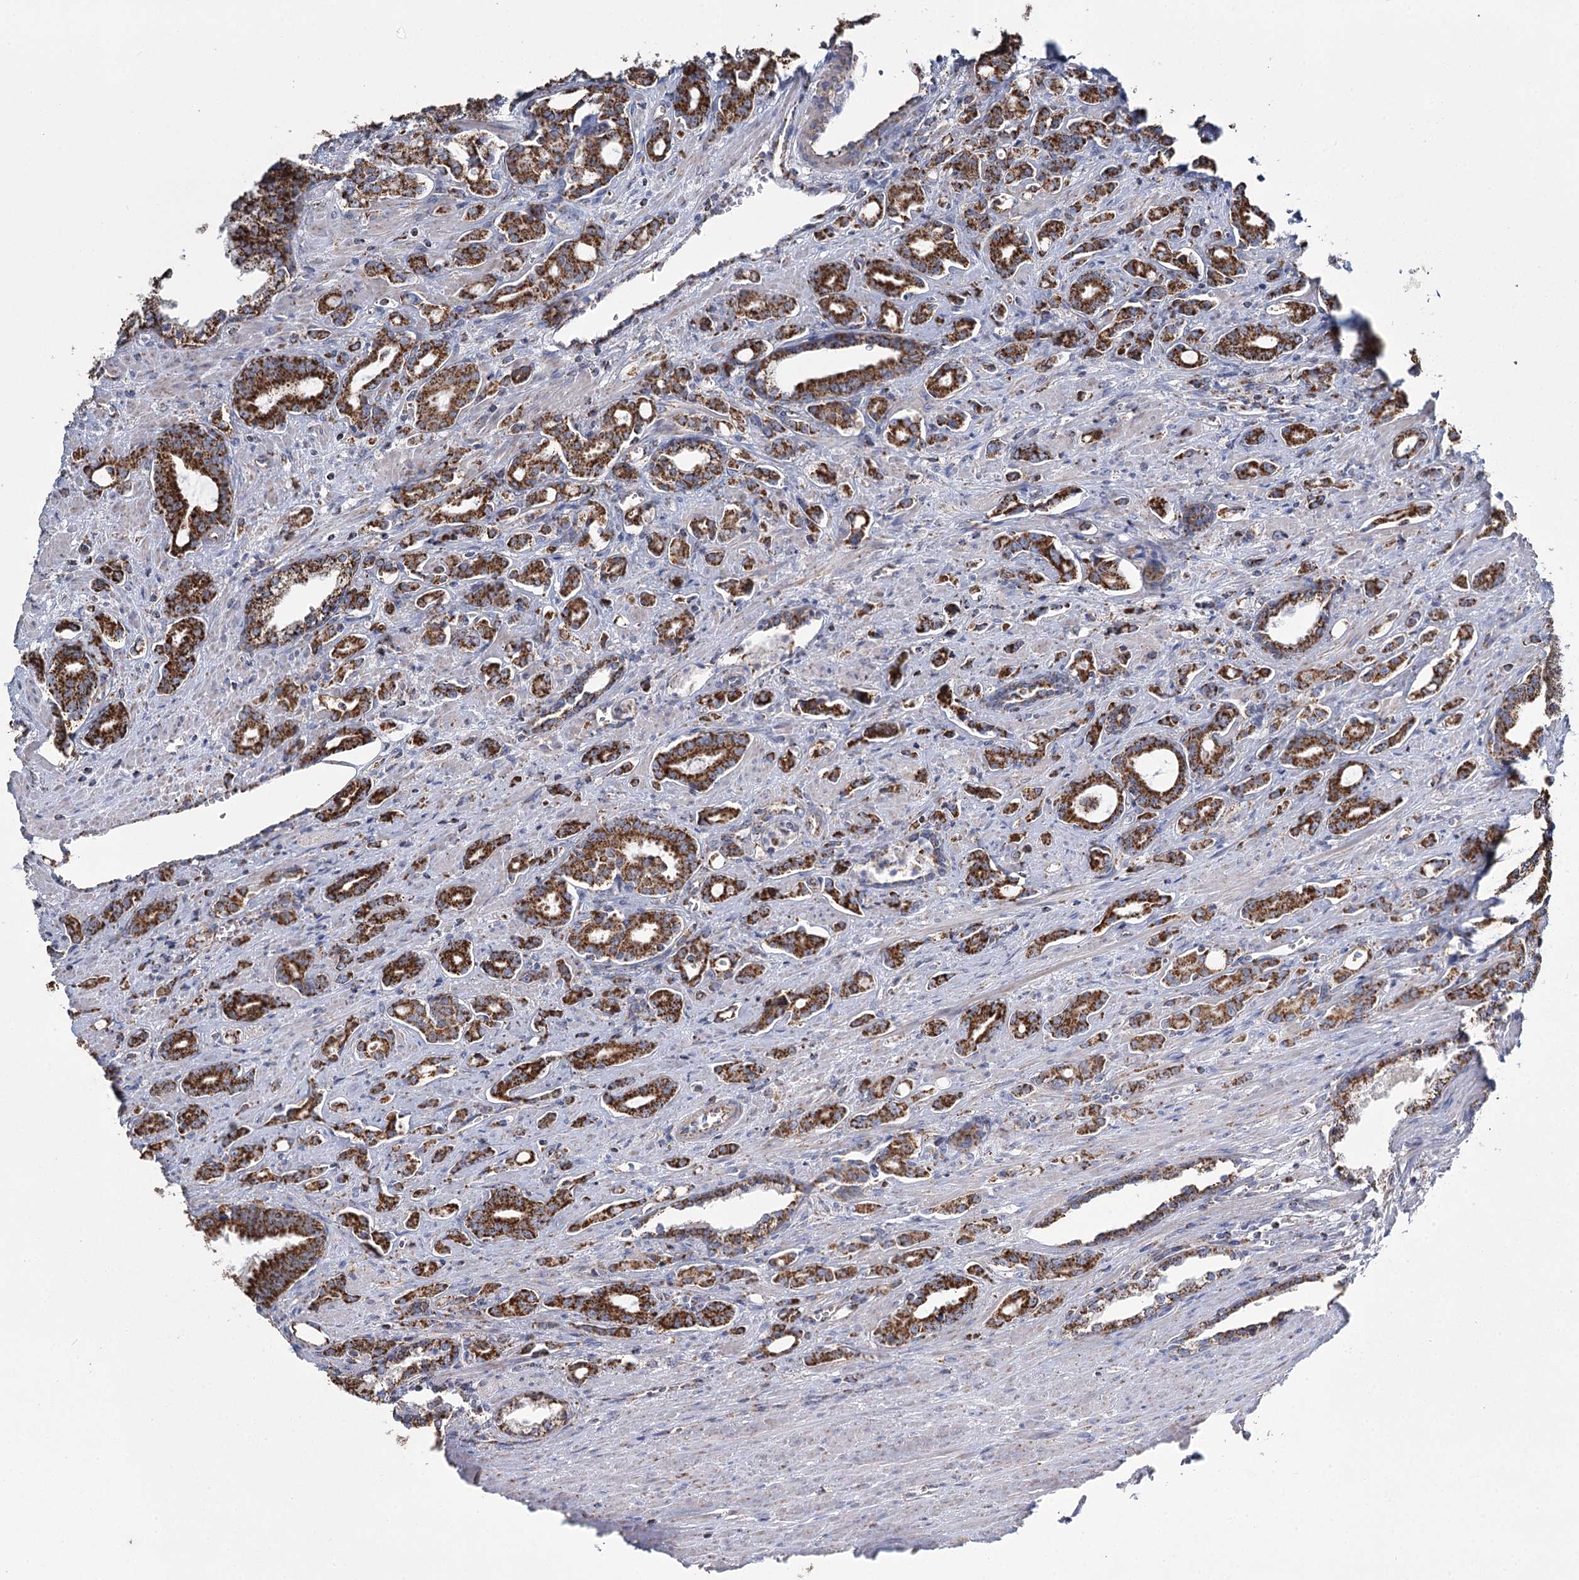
{"staining": {"intensity": "strong", "quantity": ">75%", "location": "cytoplasmic/membranous"}, "tissue": "prostate cancer", "cell_type": "Tumor cells", "image_type": "cancer", "snomed": [{"axis": "morphology", "description": "Adenocarcinoma, High grade"}, {"axis": "topography", "description": "Prostate"}], "caption": "A photomicrograph of human adenocarcinoma (high-grade) (prostate) stained for a protein exhibits strong cytoplasmic/membranous brown staining in tumor cells.", "gene": "MRPL44", "patient": {"sex": "male", "age": 72}}